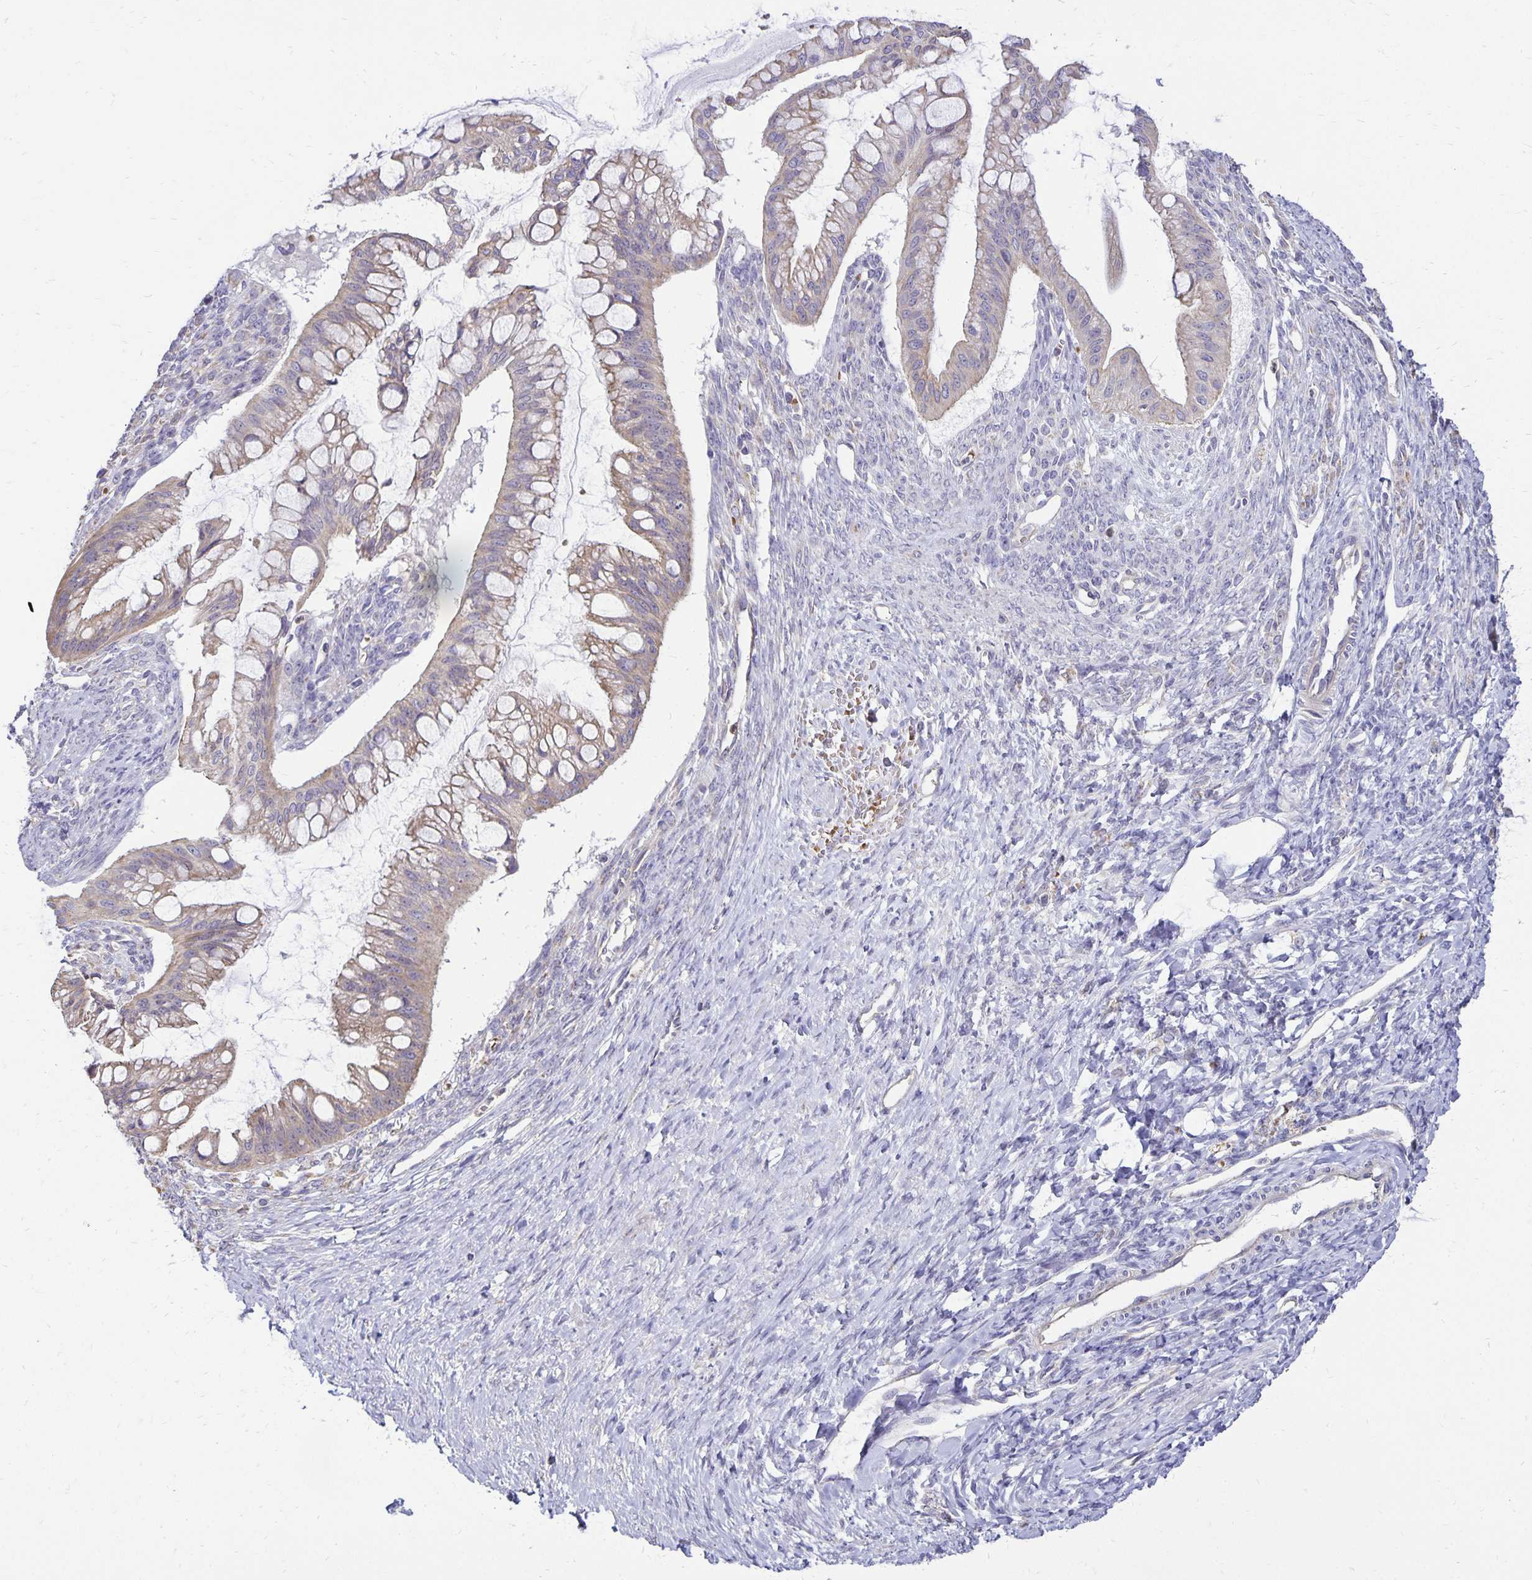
{"staining": {"intensity": "weak", "quantity": "25%-75%", "location": "cytoplasmic/membranous"}, "tissue": "ovarian cancer", "cell_type": "Tumor cells", "image_type": "cancer", "snomed": [{"axis": "morphology", "description": "Cystadenocarcinoma, mucinous, NOS"}, {"axis": "topography", "description": "Ovary"}], "caption": "Human mucinous cystadenocarcinoma (ovarian) stained for a protein (brown) demonstrates weak cytoplasmic/membranous positive staining in about 25%-75% of tumor cells.", "gene": "FN3K", "patient": {"sex": "female", "age": 73}}